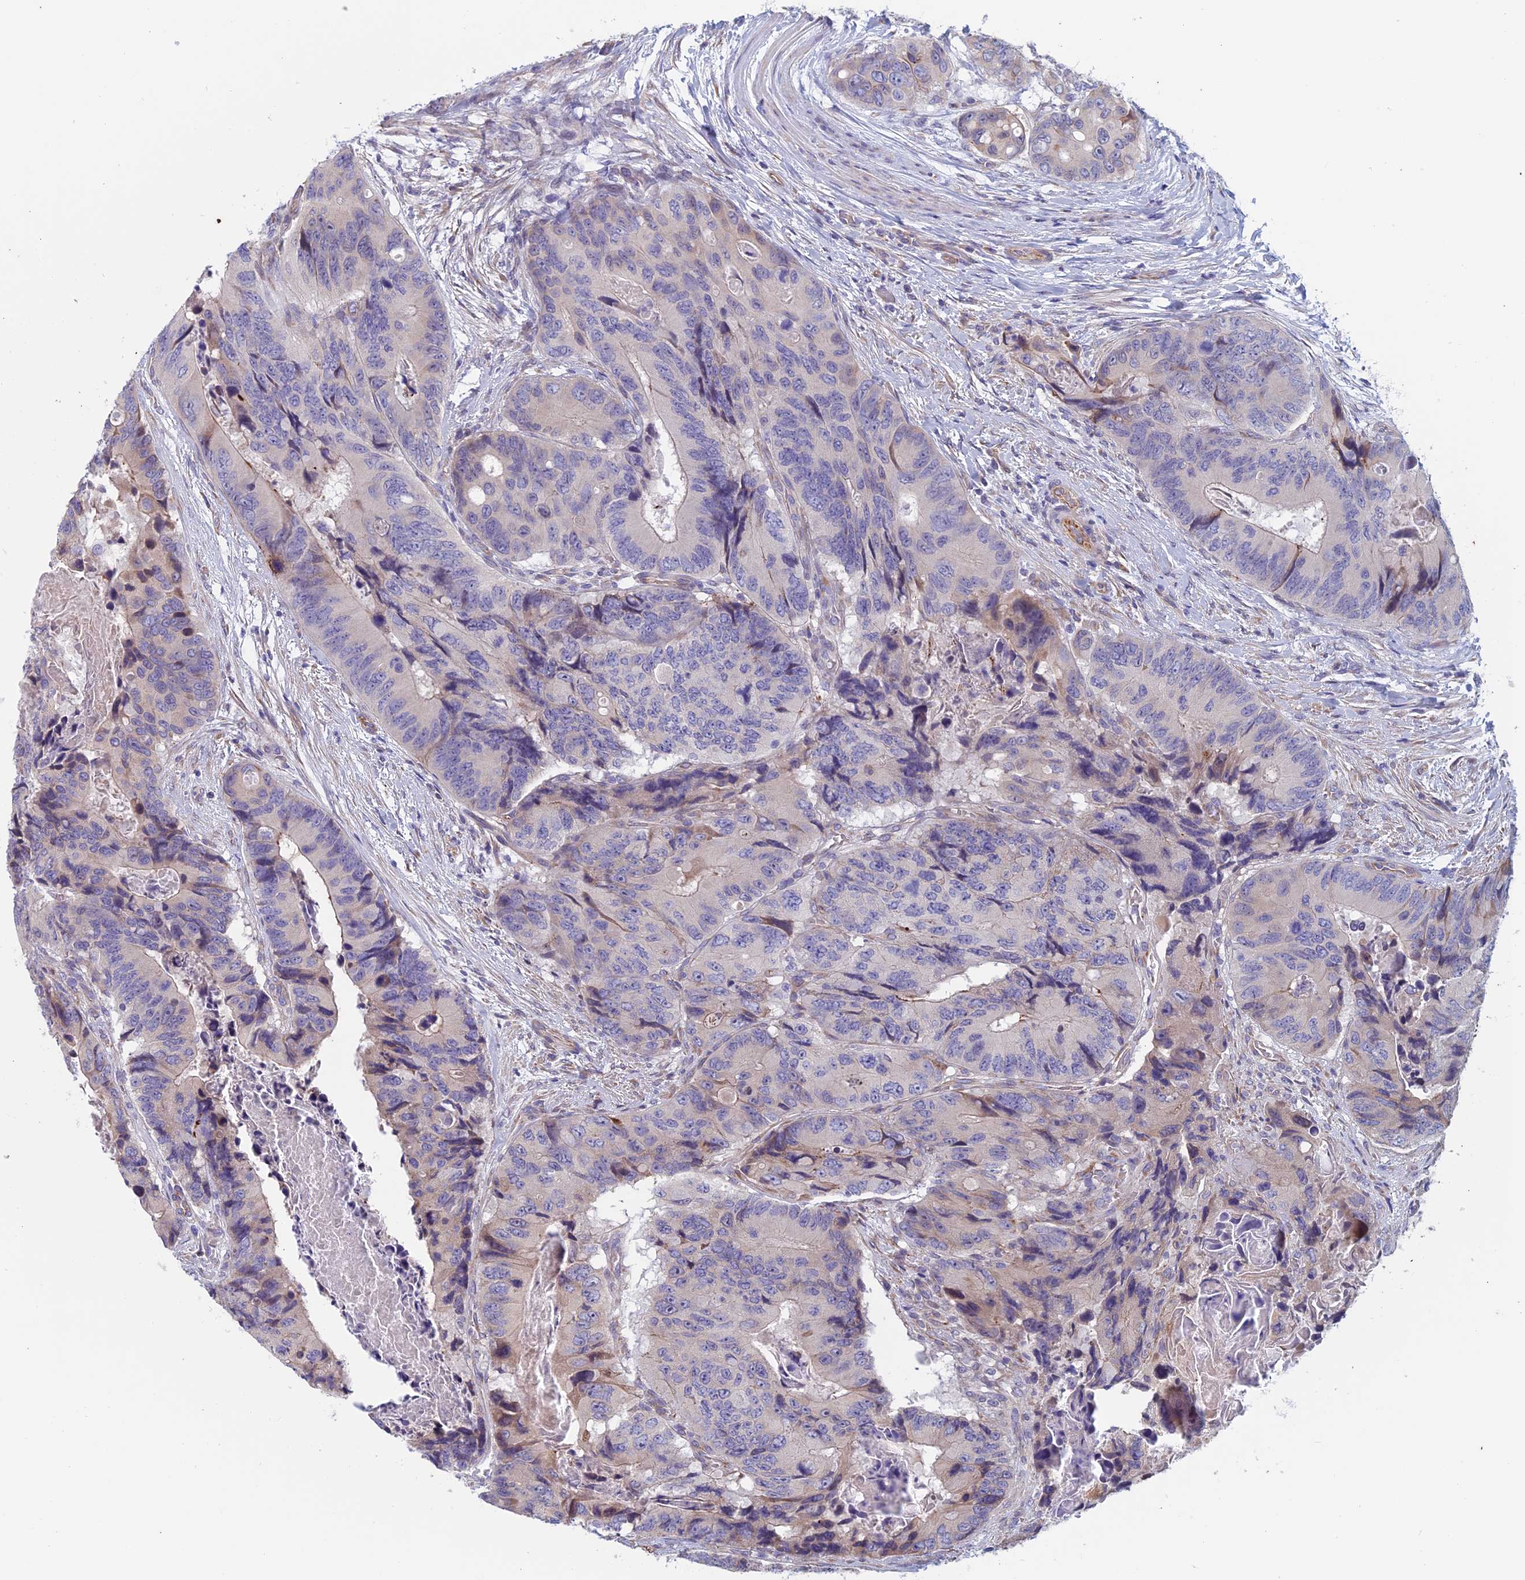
{"staining": {"intensity": "negative", "quantity": "none", "location": "none"}, "tissue": "colorectal cancer", "cell_type": "Tumor cells", "image_type": "cancer", "snomed": [{"axis": "morphology", "description": "Adenocarcinoma, NOS"}, {"axis": "topography", "description": "Colon"}], "caption": "A photomicrograph of human colorectal cancer (adenocarcinoma) is negative for staining in tumor cells. The staining was performed using DAB to visualize the protein expression in brown, while the nuclei were stained in blue with hematoxylin (Magnification: 20x).", "gene": "BCL2L10", "patient": {"sex": "male", "age": 84}}